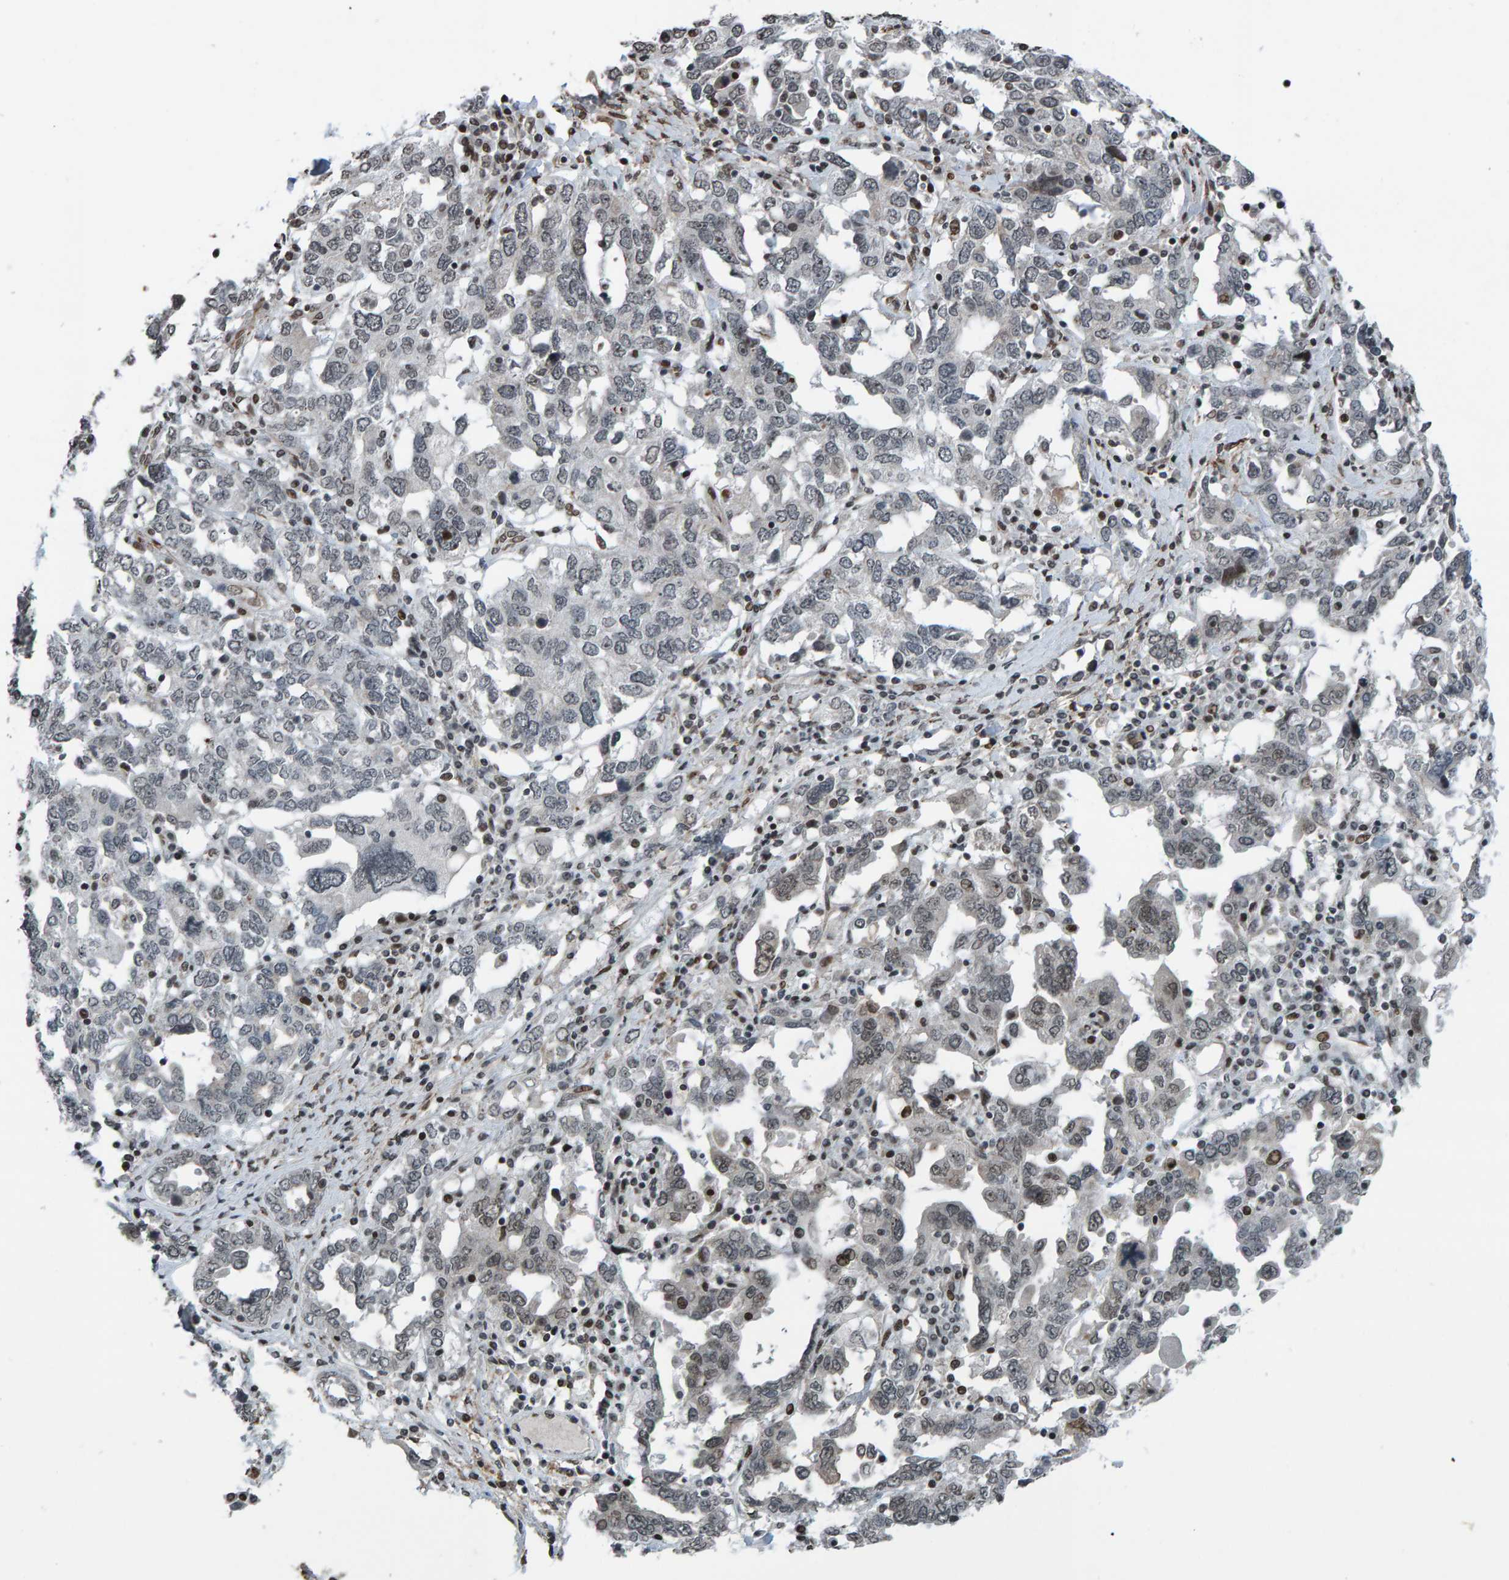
{"staining": {"intensity": "weak", "quantity": "<25%", "location": "nuclear"}, "tissue": "ovarian cancer", "cell_type": "Tumor cells", "image_type": "cancer", "snomed": [{"axis": "morphology", "description": "Carcinoma, endometroid"}, {"axis": "topography", "description": "Ovary"}], "caption": "This is an immunohistochemistry photomicrograph of ovarian cancer (endometroid carcinoma). There is no staining in tumor cells.", "gene": "ZNF366", "patient": {"sex": "female", "age": 62}}